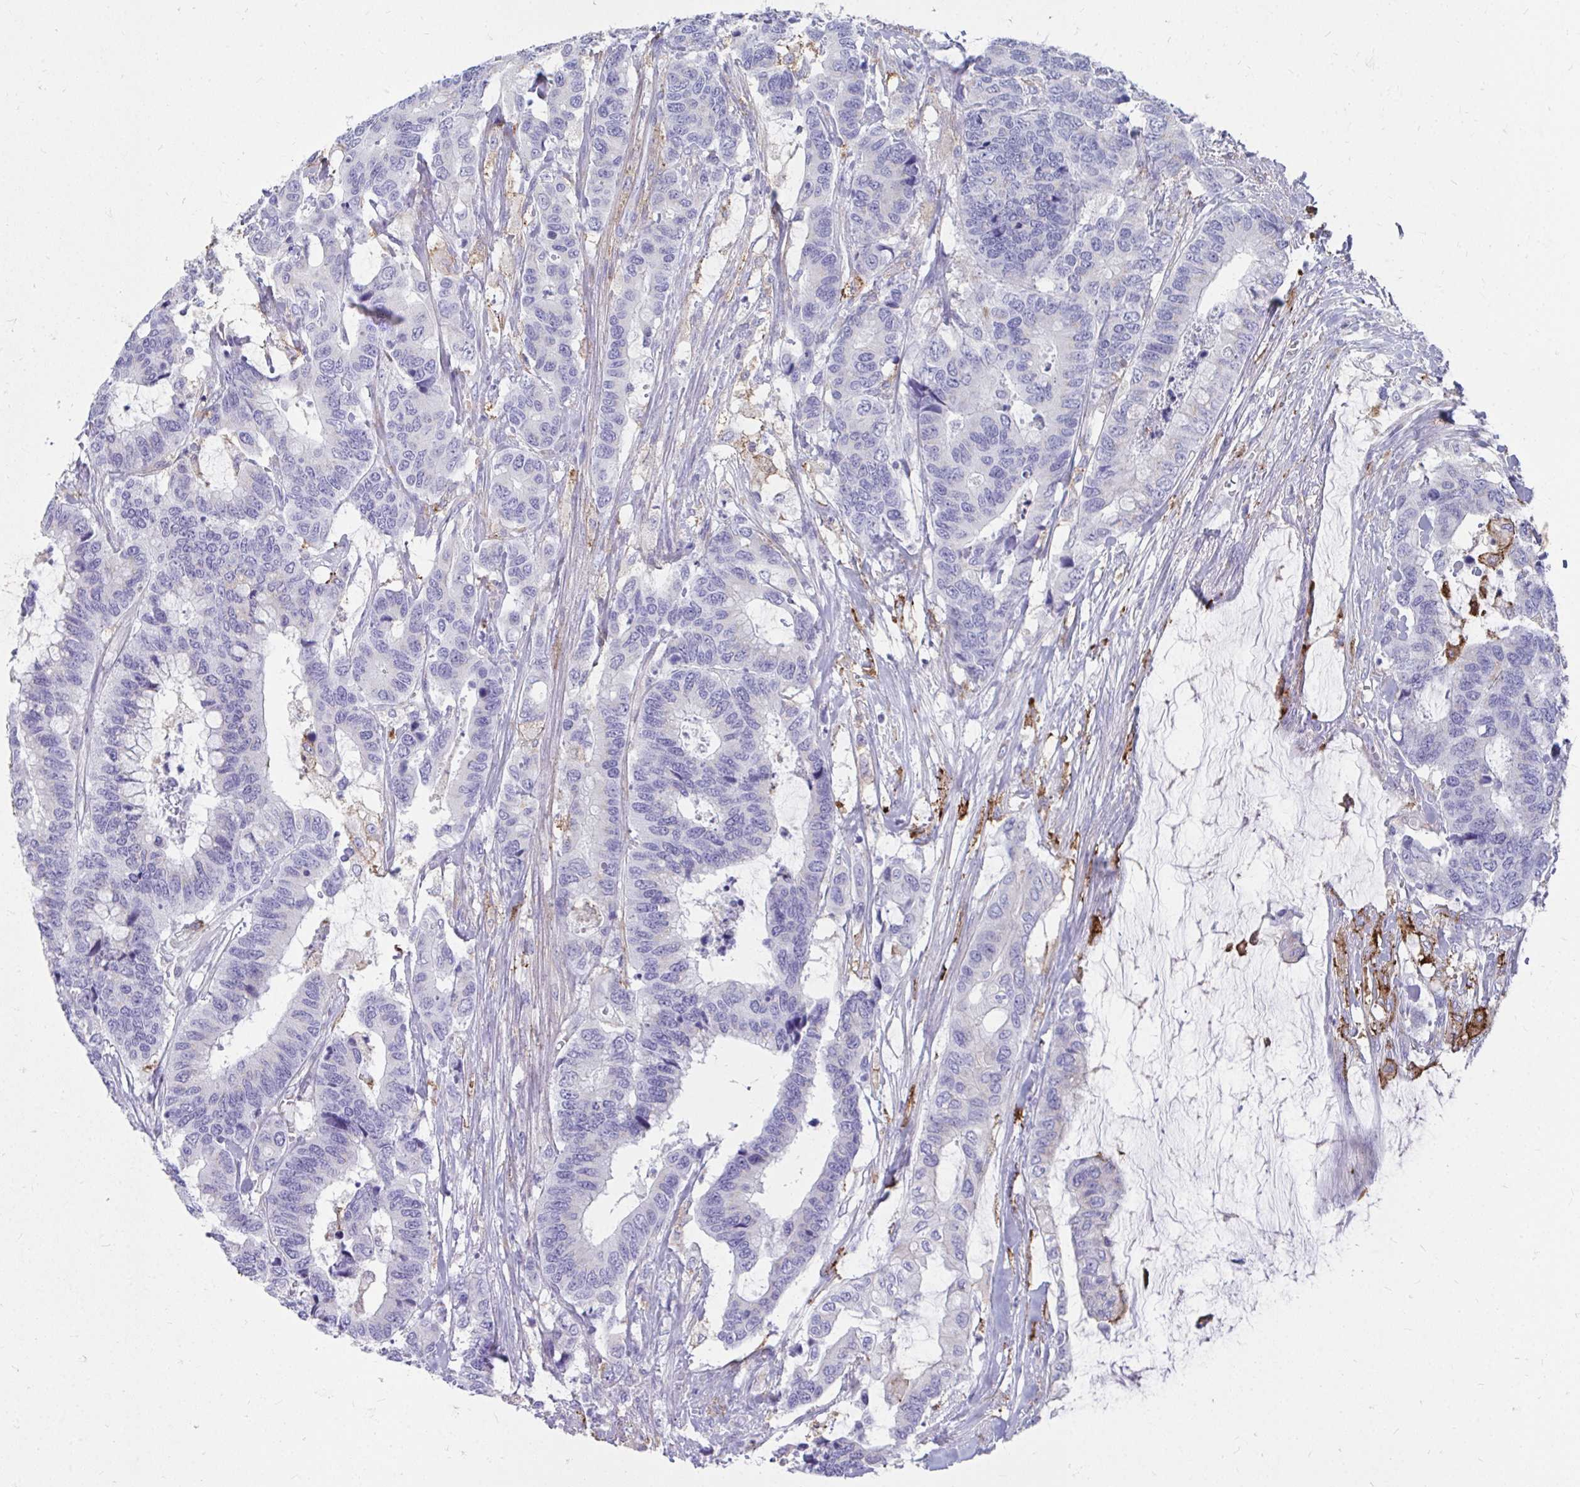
{"staining": {"intensity": "negative", "quantity": "none", "location": "none"}, "tissue": "colorectal cancer", "cell_type": "Tumor cells", "image_type": "cancer", "snomed": [{"axis": "morphology", "description": "Adenocarcinoma, NOS"}, {"axis": "topography", "description": "Rectum"}], "caption": "Immunohistochemistry micrograph of human colorectal cancer (adenocarcinoma) stained for a protein (brown), which exhibits no positivity in tumor cells.", "gene": "CD163", "patient": {"sex": "female", "age": 59}}